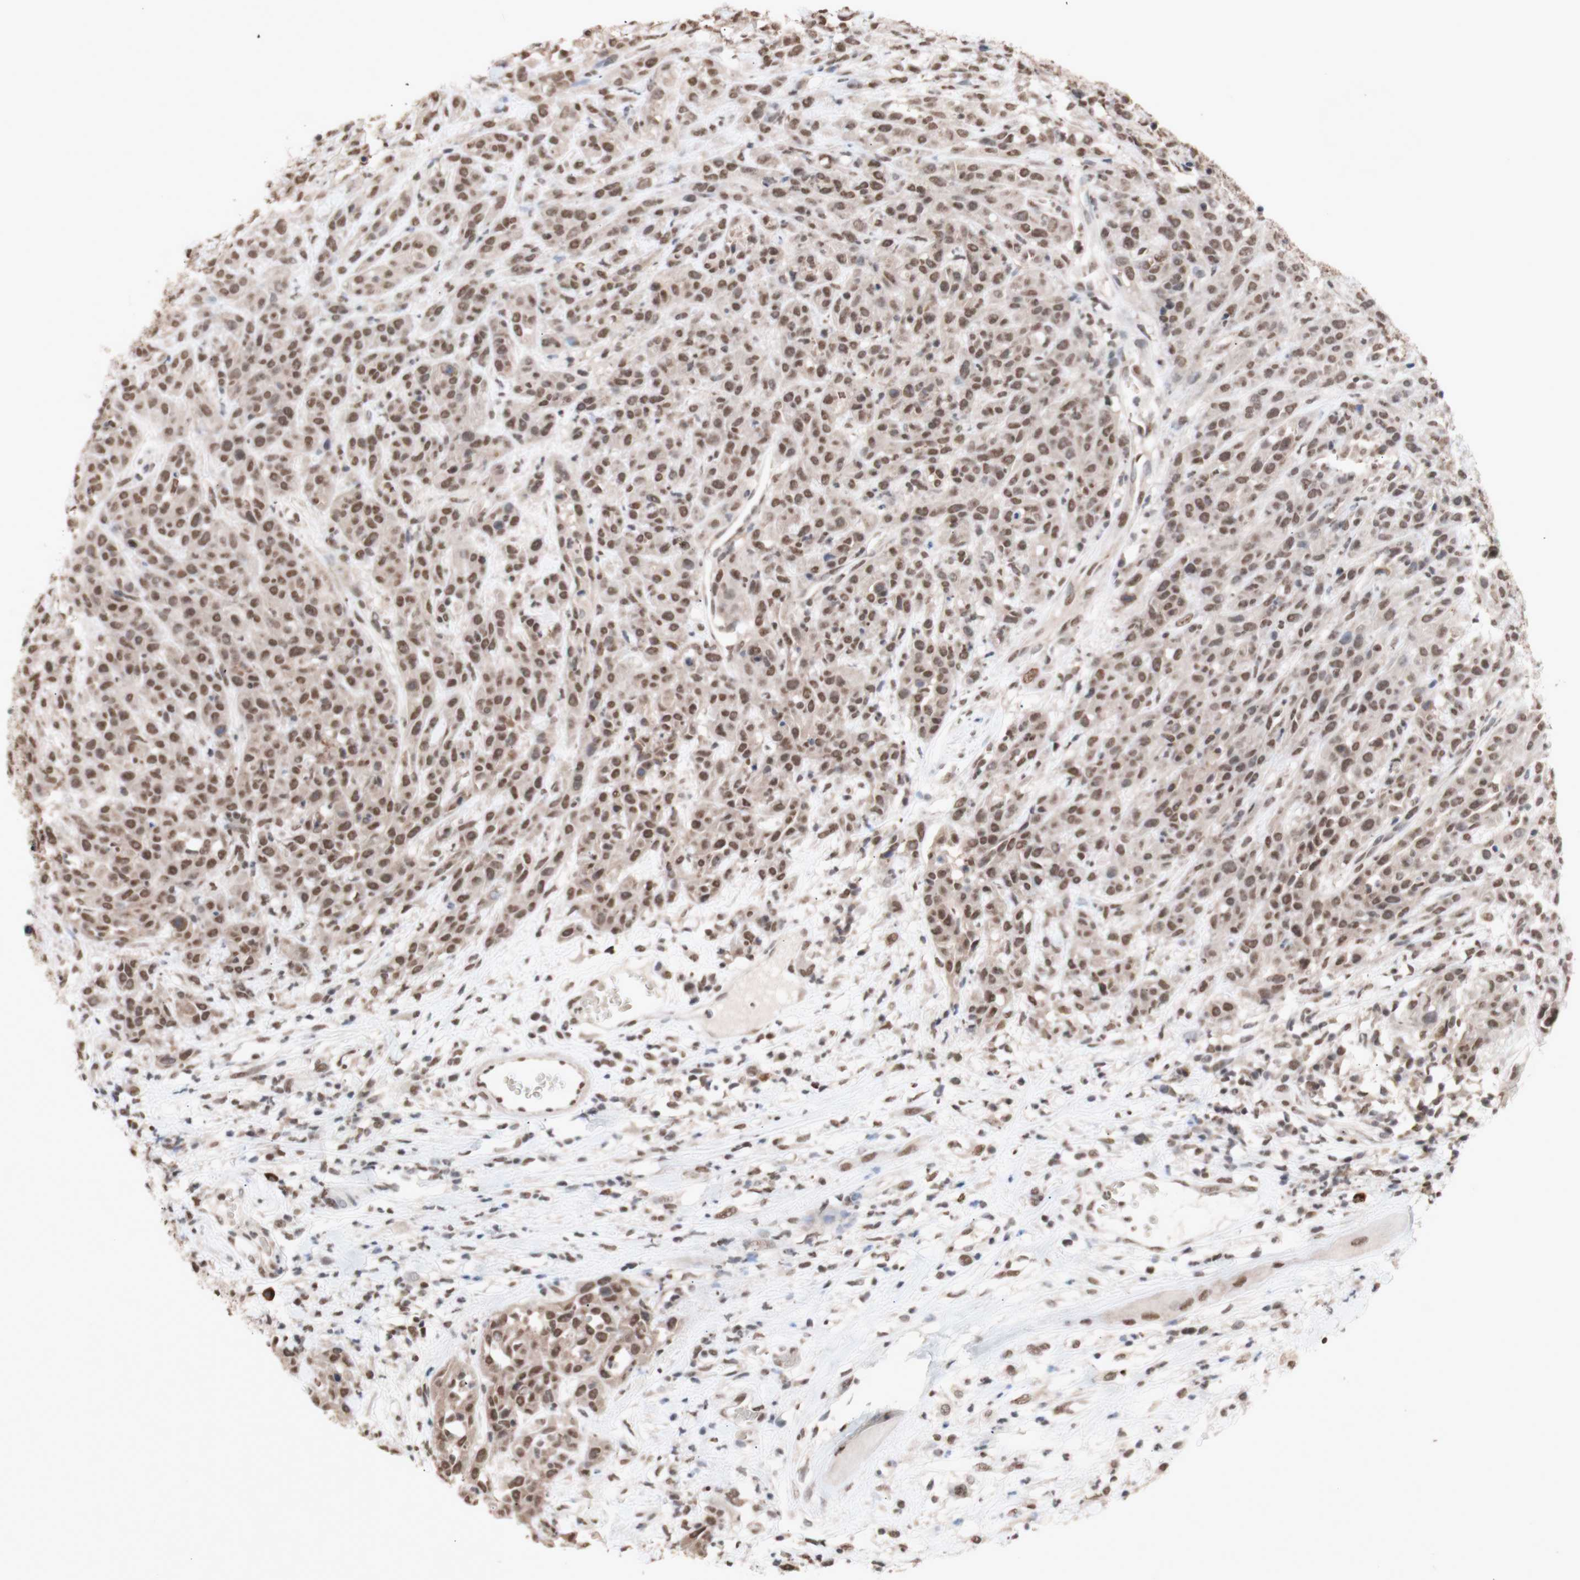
{"staining": {"intensity": "moderate", "quantity": ">75%", "location": "nuclear"}, "tissue": "head and neck cancer", "cell_type": "Tumor cells", "image_type": "cancer", "snomed": [{"axis": "morphology", "description": "Normal tissue, NOS"}, {"axis": "morphology", "description": "Squamous cell carcinoma, NOS"}, {"axis": "topography", "description": "Cartilage tissue"}, {"axis": "topography", "description": "Head-Neck"}], "caption": "Immunohistochemistry (IHC) photomicrograph of neoplastic tissue: head and neck cancer stained using immunohistochemistry (IHC) demonstrates medium levels of moderate protein expression localized specifically in the nuclear of tumor cells, appearing as a nuclear brown color.", "gene": "SFPQ", "patient": {"sex": "male", "age": 62}}